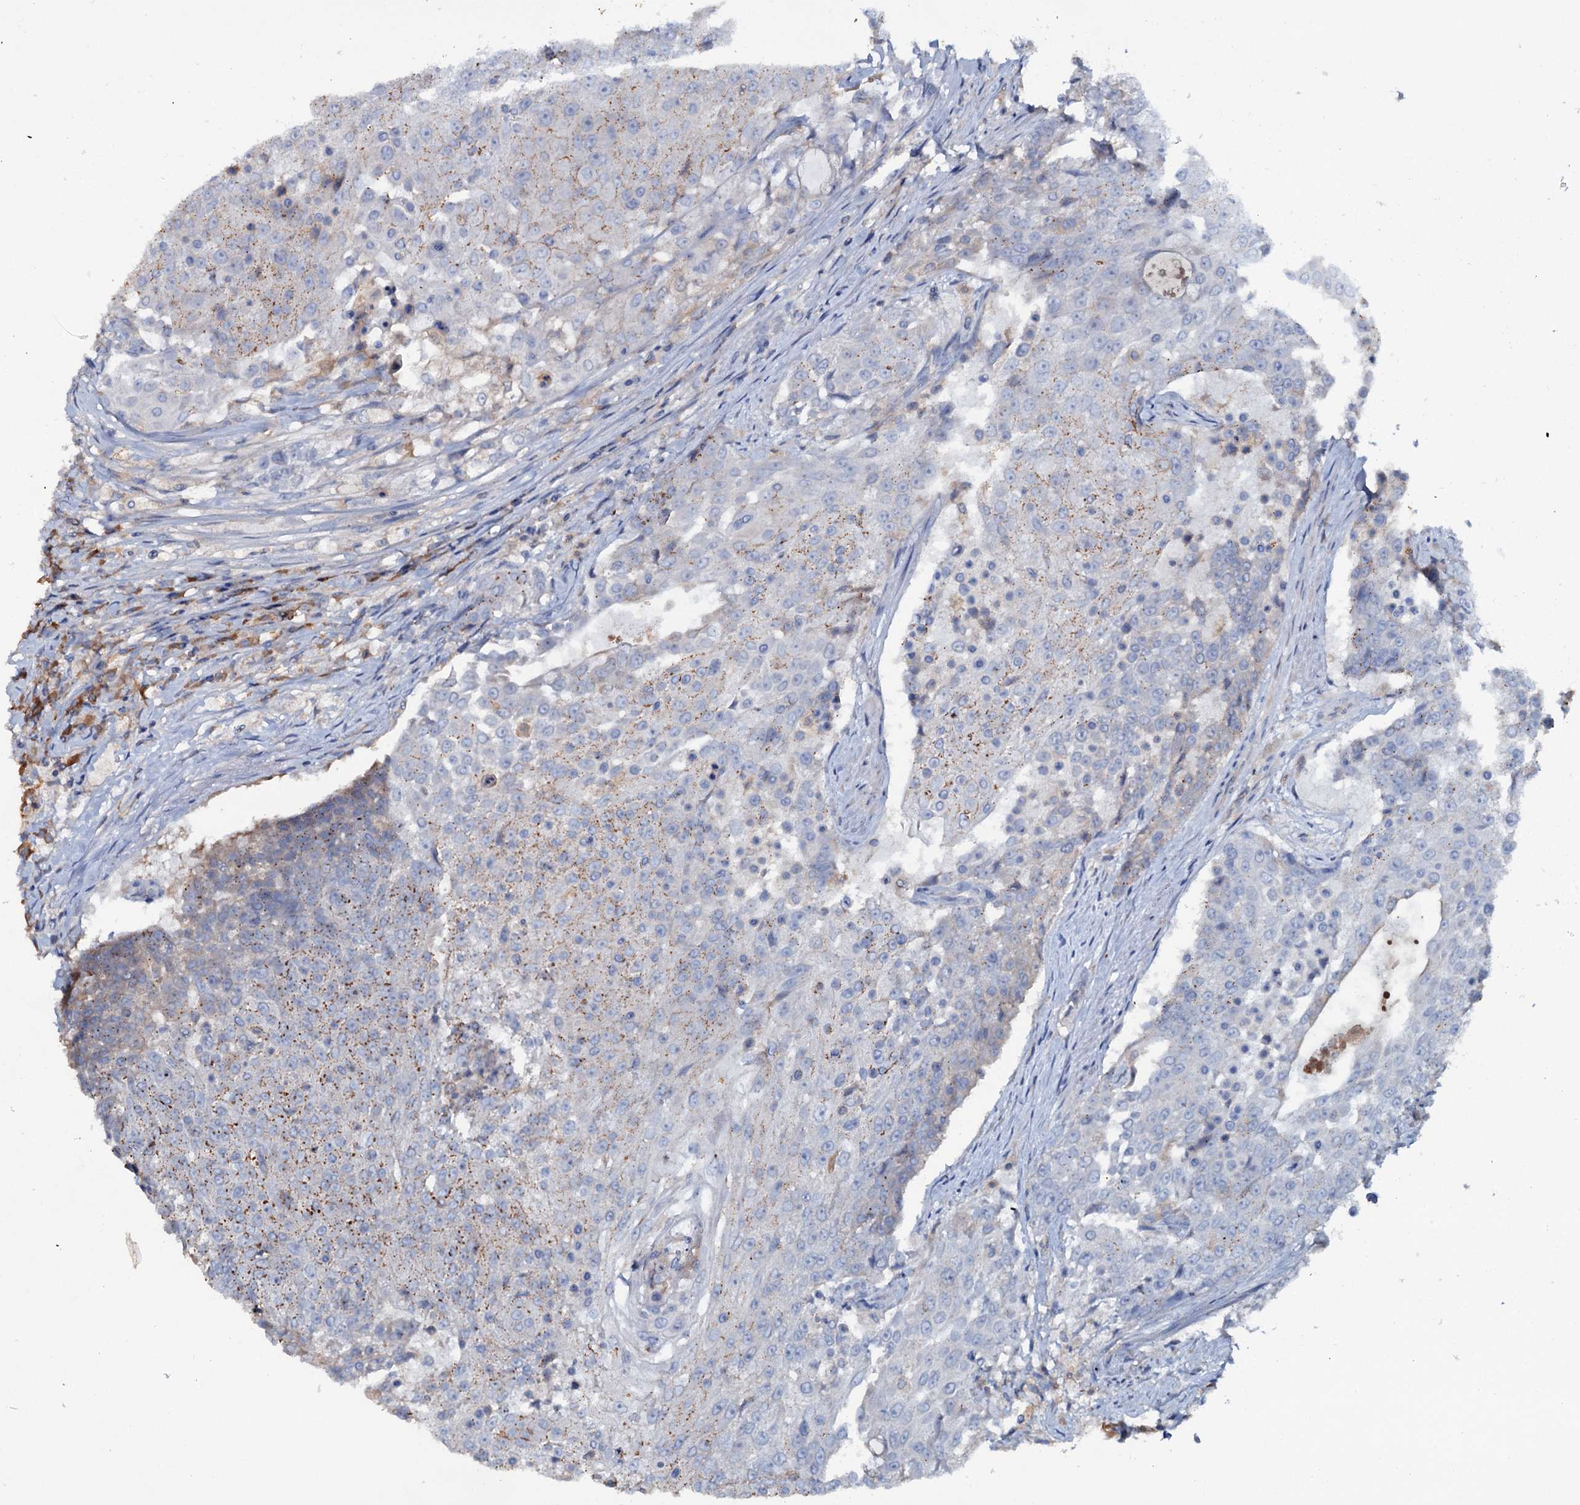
{"staining": {"intensity": "weak", "quantity": "25%-75%", "location": "cytoplasmic/membranous"}, "tissue": "urothelial cancer", "cell_type": "Tumor cells", "image_type": "cancer", "snomed": [{"axis": "morphology", "description": "Urothelial carcinoma, High grade"}, {"axis": "topography", "description": "Urinary bladder"}], "caption": "Immunohistochemical staining of human urothelial cancer reveals low levels of weak cytoplasmic/membranous expression in about 25%-75% of tumor cells. The protein is stained brown, and the nuclei are stained in blue (DAB (3,3'-diaminobenzidine) IHC with brightfield microscopy, high magnification).", "gene": "IL17RD", "patient": {"sex": "female", "age": 63}}